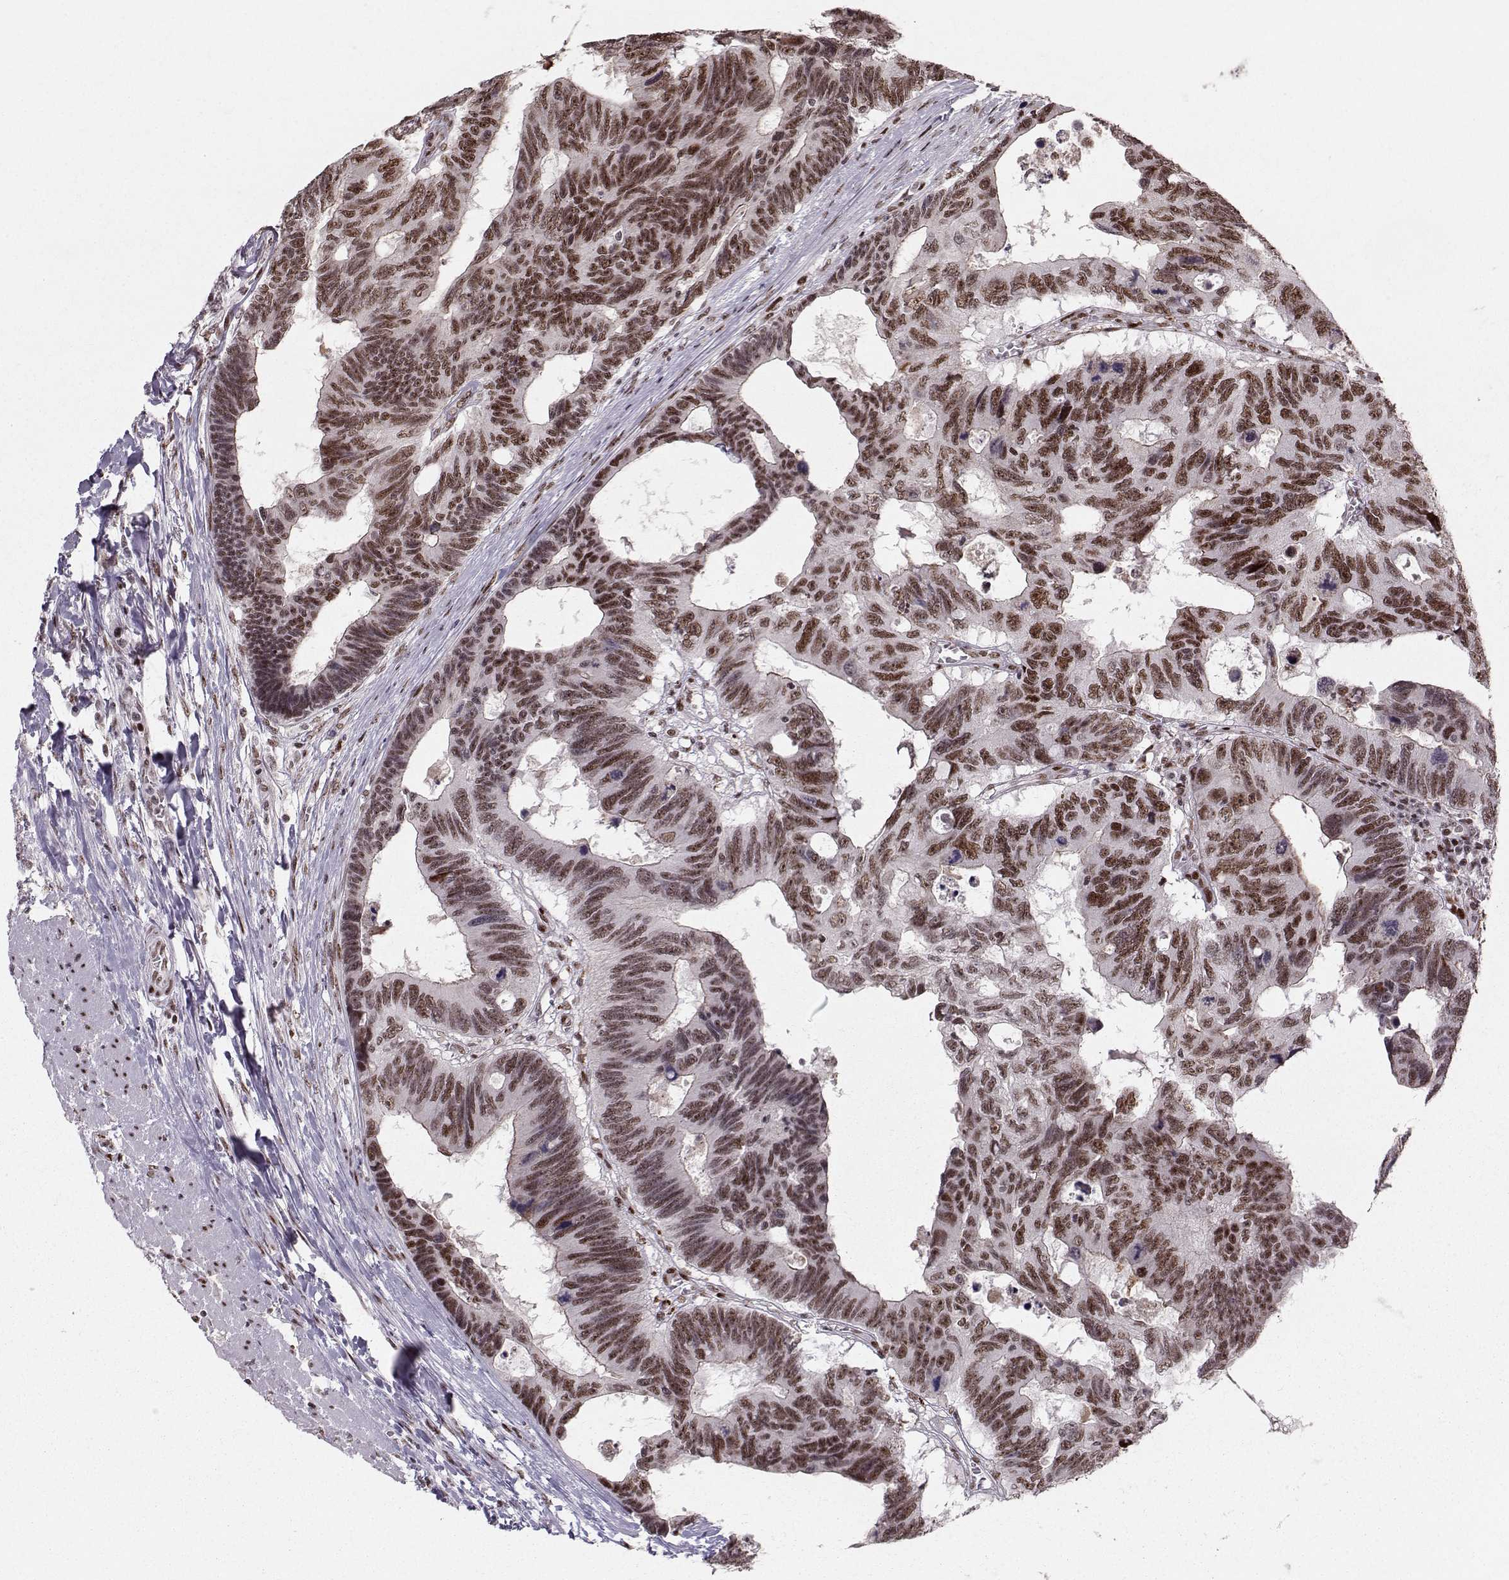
{"staining": {"intensity": "strong", "quantity": ">75%", "location": "nuclear"}, "tissue": "colorectal cancer", "cell_type": "Tumor cells", "image_type": "cancer", "snomed": [{"axis": "morphology", "description": "Adenocarcinoma, NOS"}, {"axis": "topography", "description": "Colon"}], "caption": "Strong nuclear protein staining is present in about >75% of tumor cells in colorectal cancer.", "gene": "SNAPC2", "patient": {"sex": "female", "age": 77}}